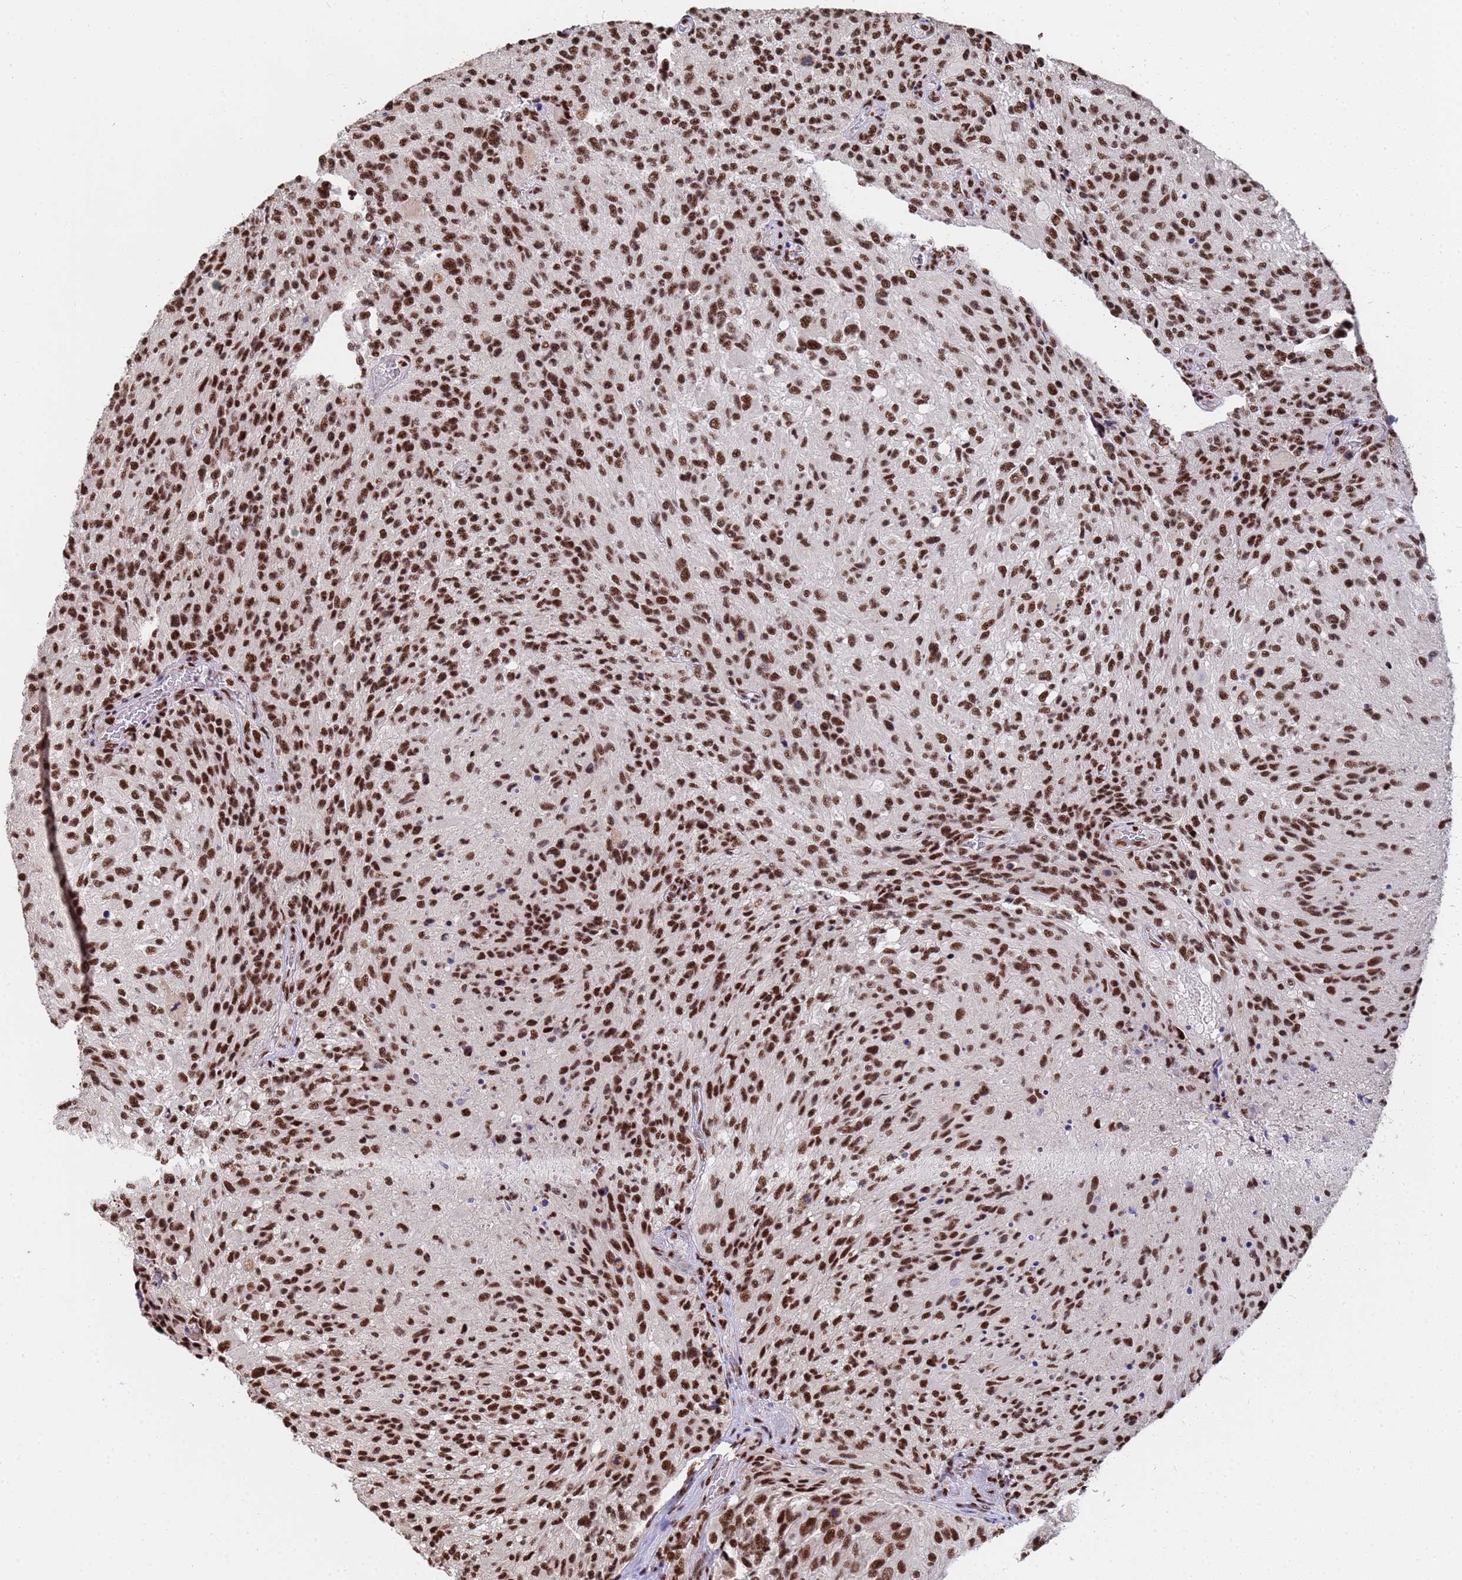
{"staining": {"intensity": "strong", "quantity": ">75%", "location": "nuclear"}, "tissue": "glioma", "cell_type": "Tumor cells", "image_type": "cancer", "snomed": [{"axis": "morphology", "description": "Normal tissue, NOS"}, {"axis": "morphology", "description": "Glioma, malignant, High grade"}, {"axis": "topography", "description": "Cerebral cortex"}], "caption": "Protein expression analysis of human glioma reveals strong nuclear staining in about >75% of tumor cells.", "gene": "SF3B2", "patient": {"sex": "male", "age": 56}}